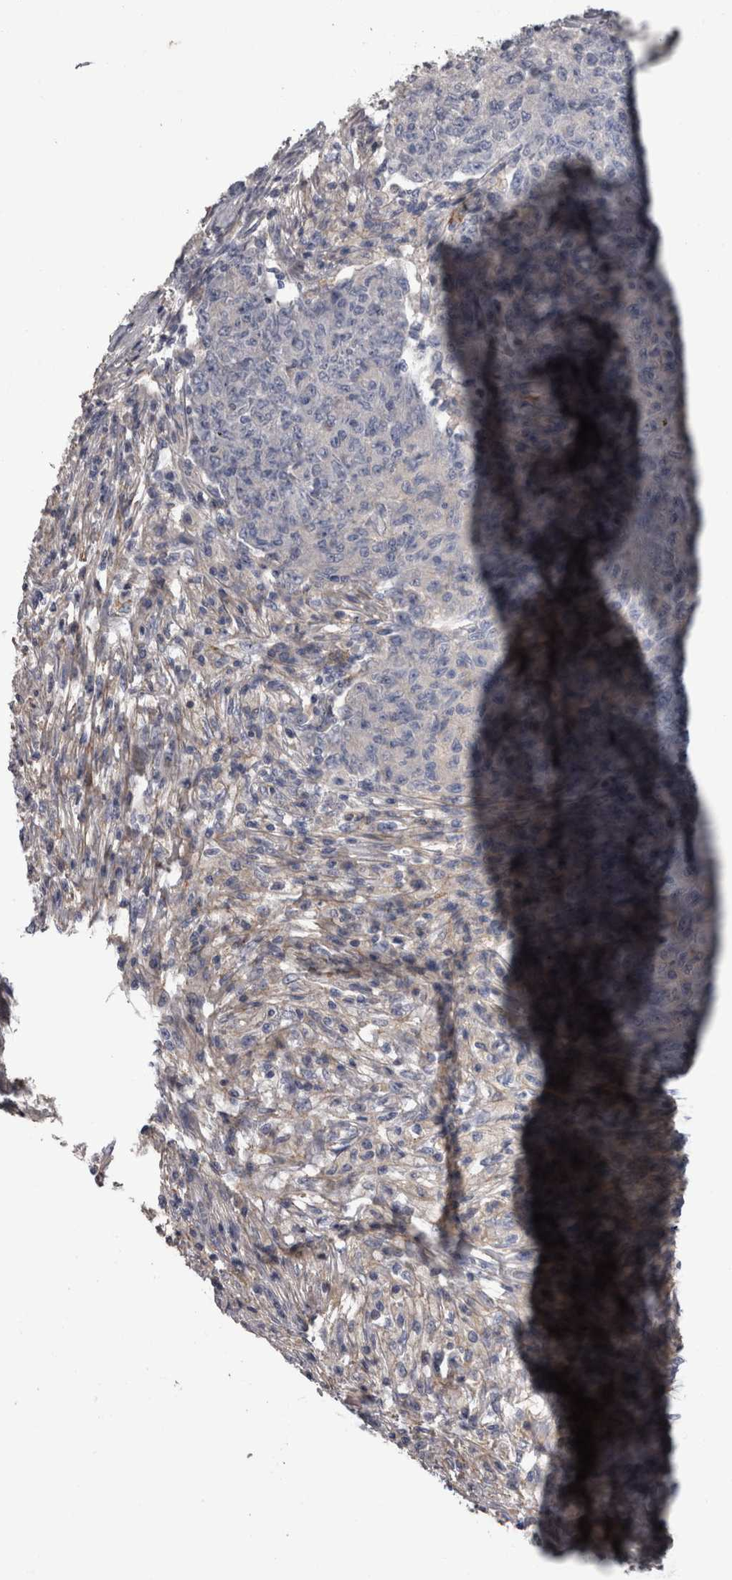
{"staining": {"intensity": "negative", "quantity": "none", "location": "none"}, "tissue": "ovarian cancer", "cell_type": "Tumor cells", "image_type": "cancer", "snomed": [{"axis": "morphology", "description": "Carcinoma, endometroid"}, {"axis": "topography", "description": "Ovary"}], "caption": "Human ovarian endometroid carcinoma stained for a protein using immunohistochemistry (IHC) displays no positivity in tumor cells.", "gene": "EFEMP2", "patient": {"sex": "female", "age": 42}}